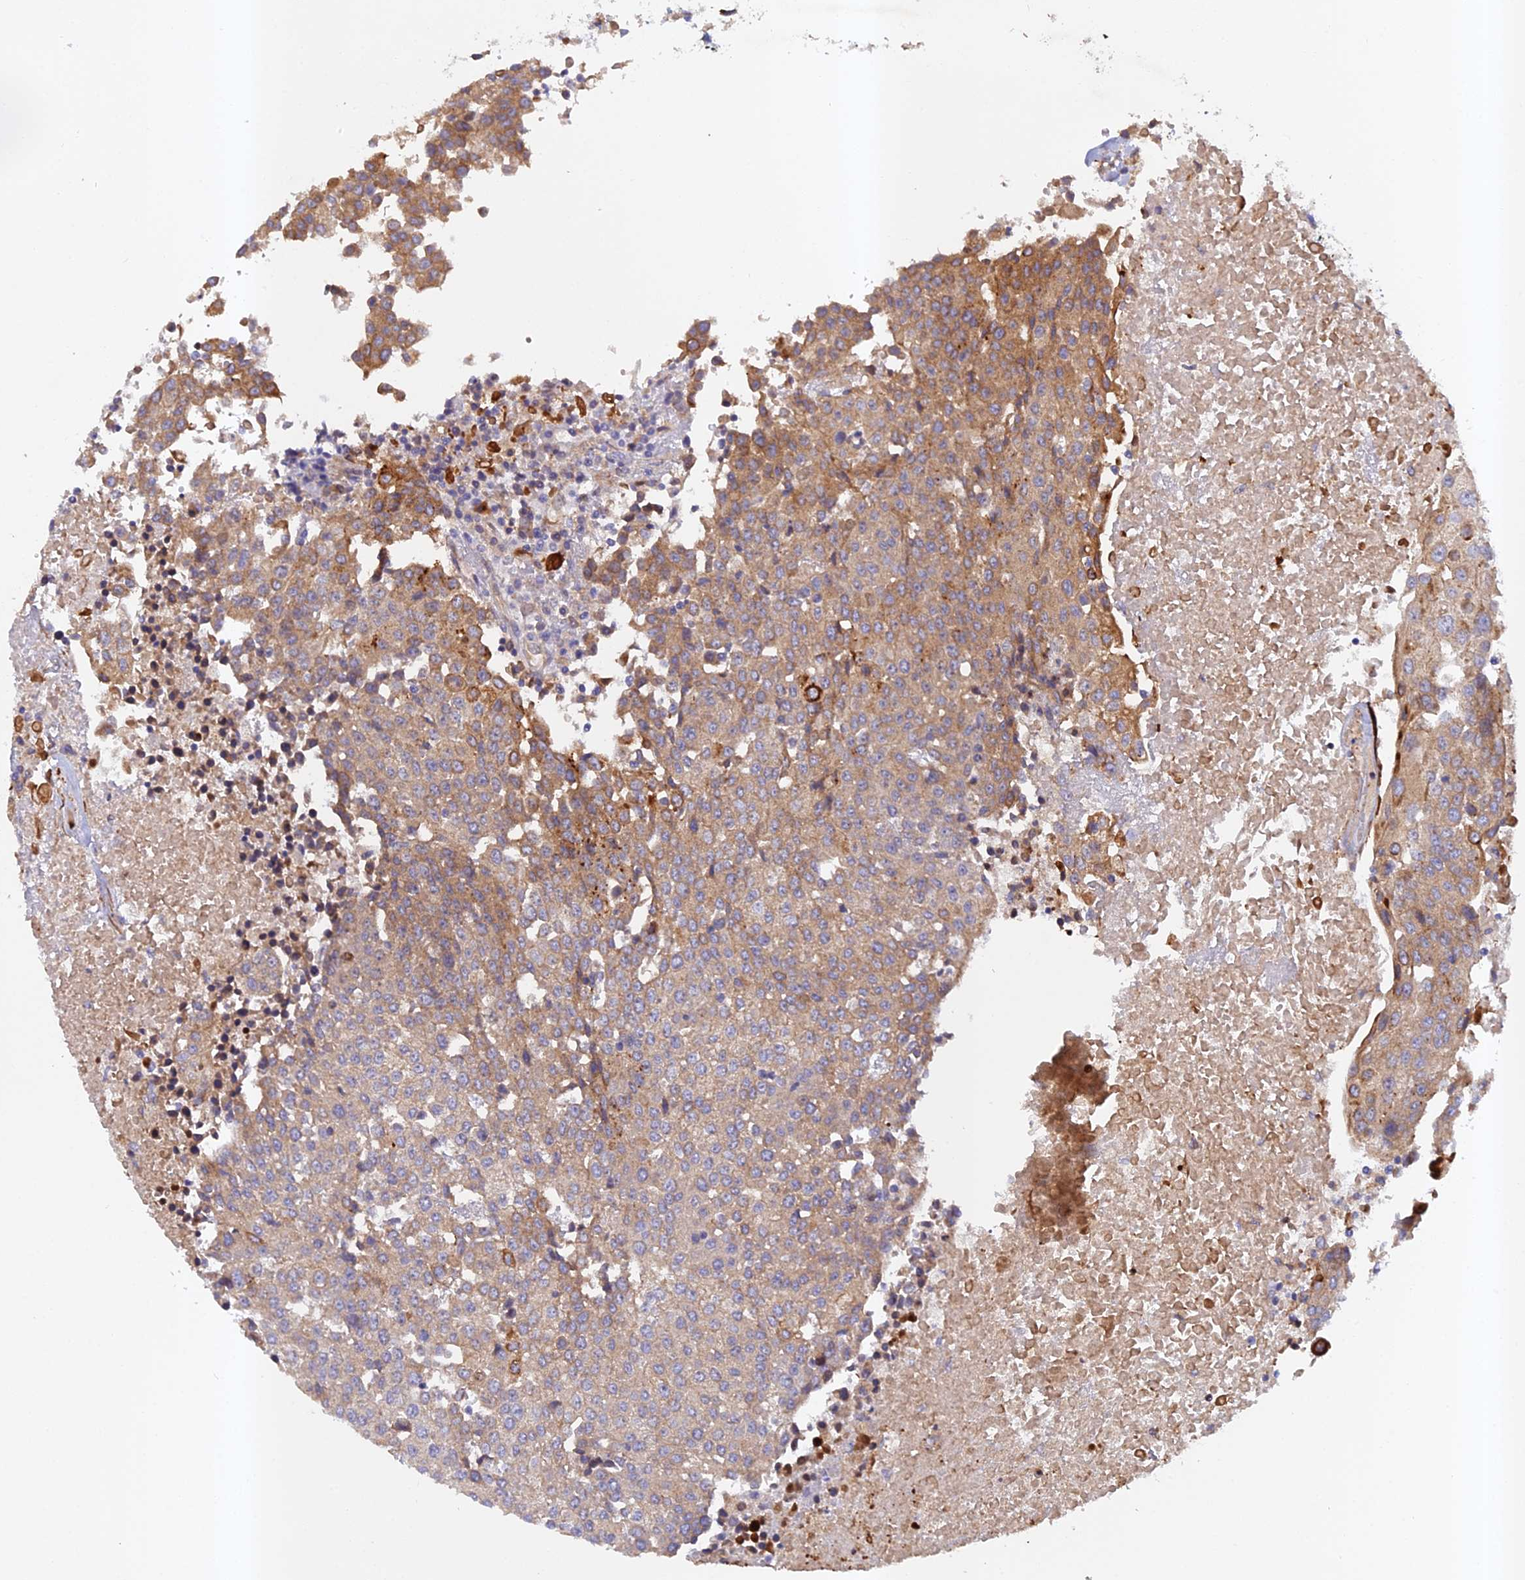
{"staining": {"intensity": "moderate", "quantity": "25%-75%", "location": "cytoplasmic/membranous"}, "tissue": "urothelial cancer", "cell_type": "Tumor cells", "image_type": "cancer", "snomed": [{"axis": "morphology", "description": "Urothelial carcinoma, High grade"}, {"axis": "topography", "description": "Urinary bladder"}], "caption": "Urothelial cancer stained with a protein marker shows moderate staining in tumor cells.", "gene": "RALGAPA2", "patient": {"sex": "female", "age": 85}}